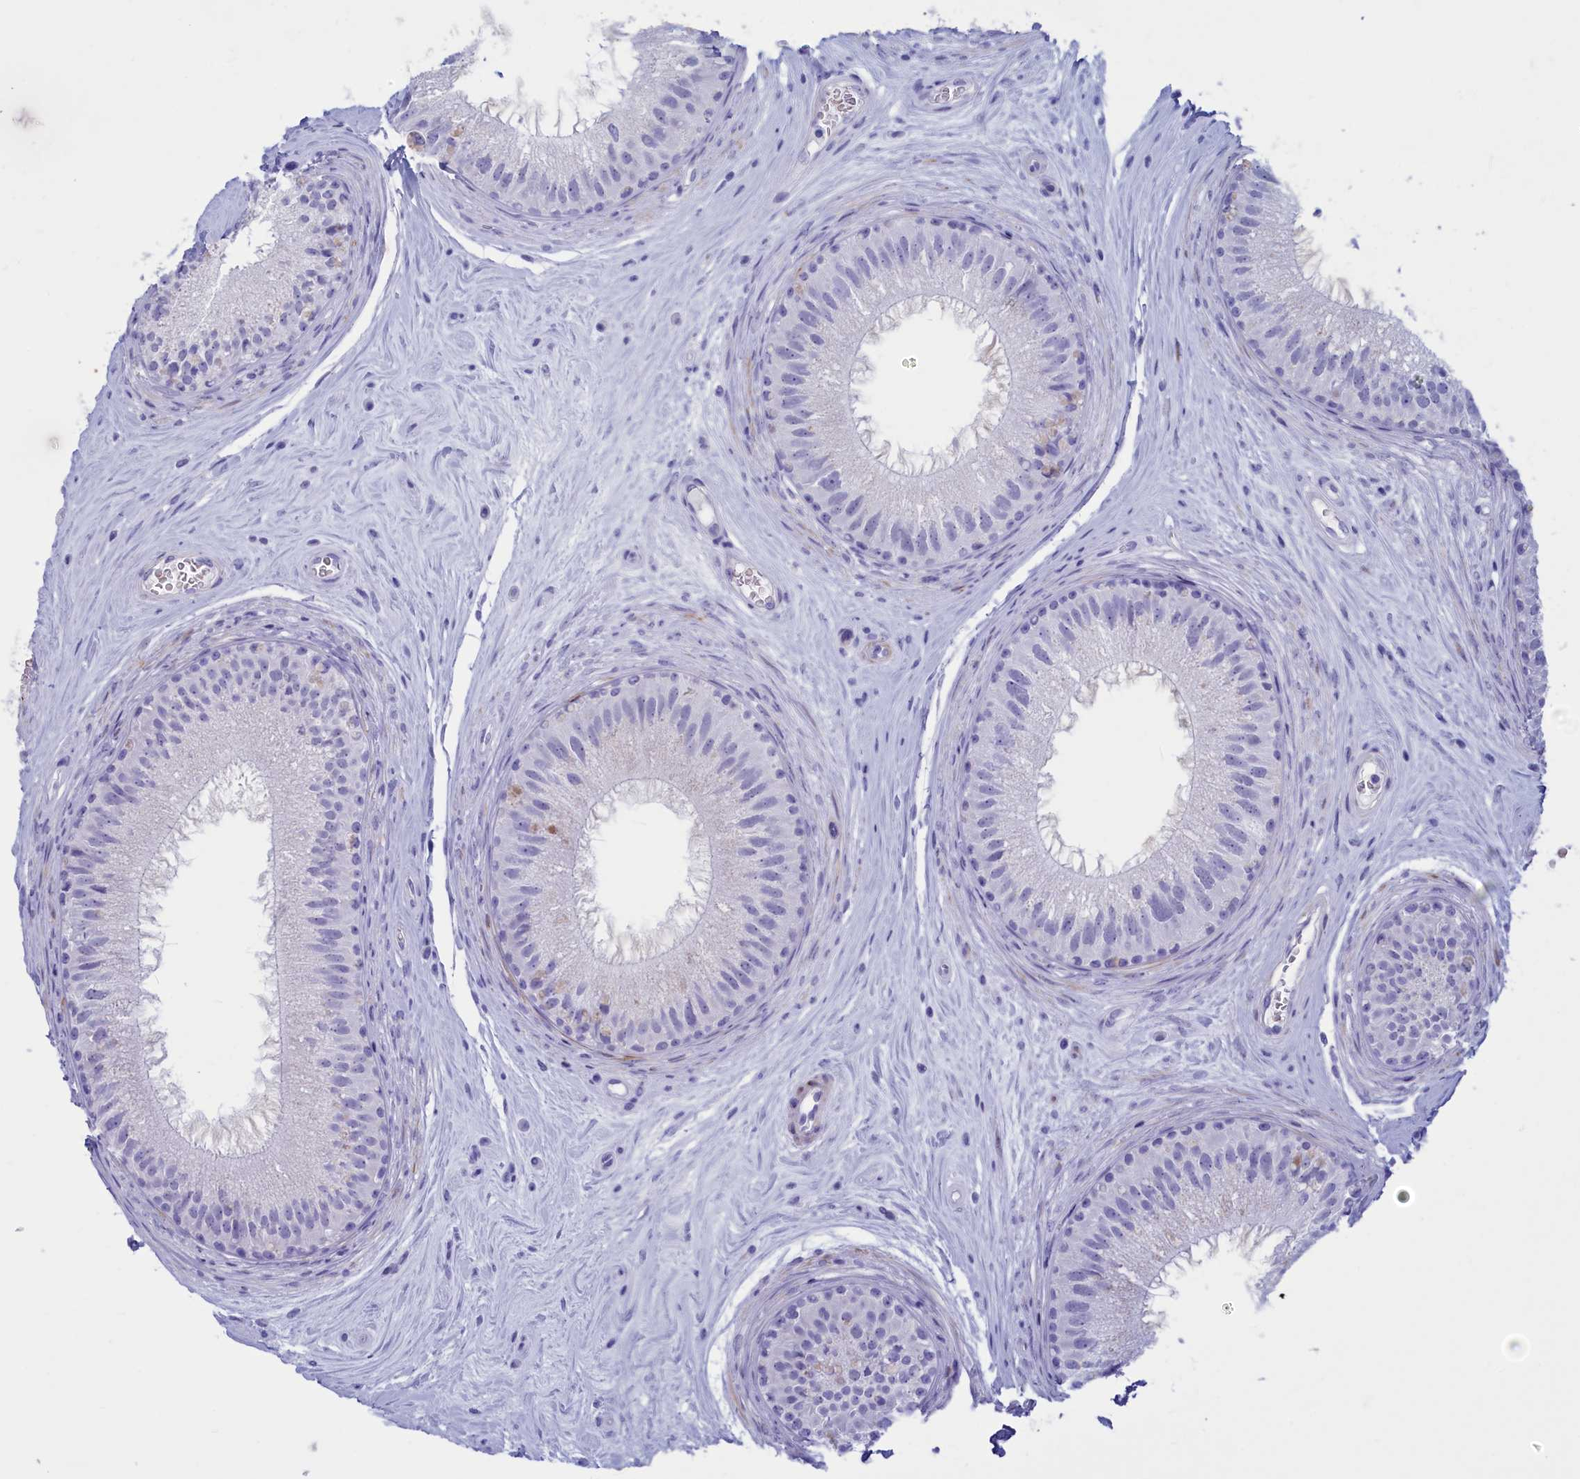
{"staining": {"intensity": "negative", "quantity": "none", "location": "none"}, "tissue": "epididymis", "cell_type": "Glandular cells", "image_type": "normal", "snomed": [{"axis": "morphology", "description": "Normal tissue, NOS"}, {"axis": "topography", "description": "Epididymis"}], "caption": "Immunohistochemistry (IHC) photomicrograph of benign human epididymis stained for a protein (brown), which demonstrates no staining in glandular cells.", "gene": "GAPDHS", "patient": {"sex": "male", "age": 33}}